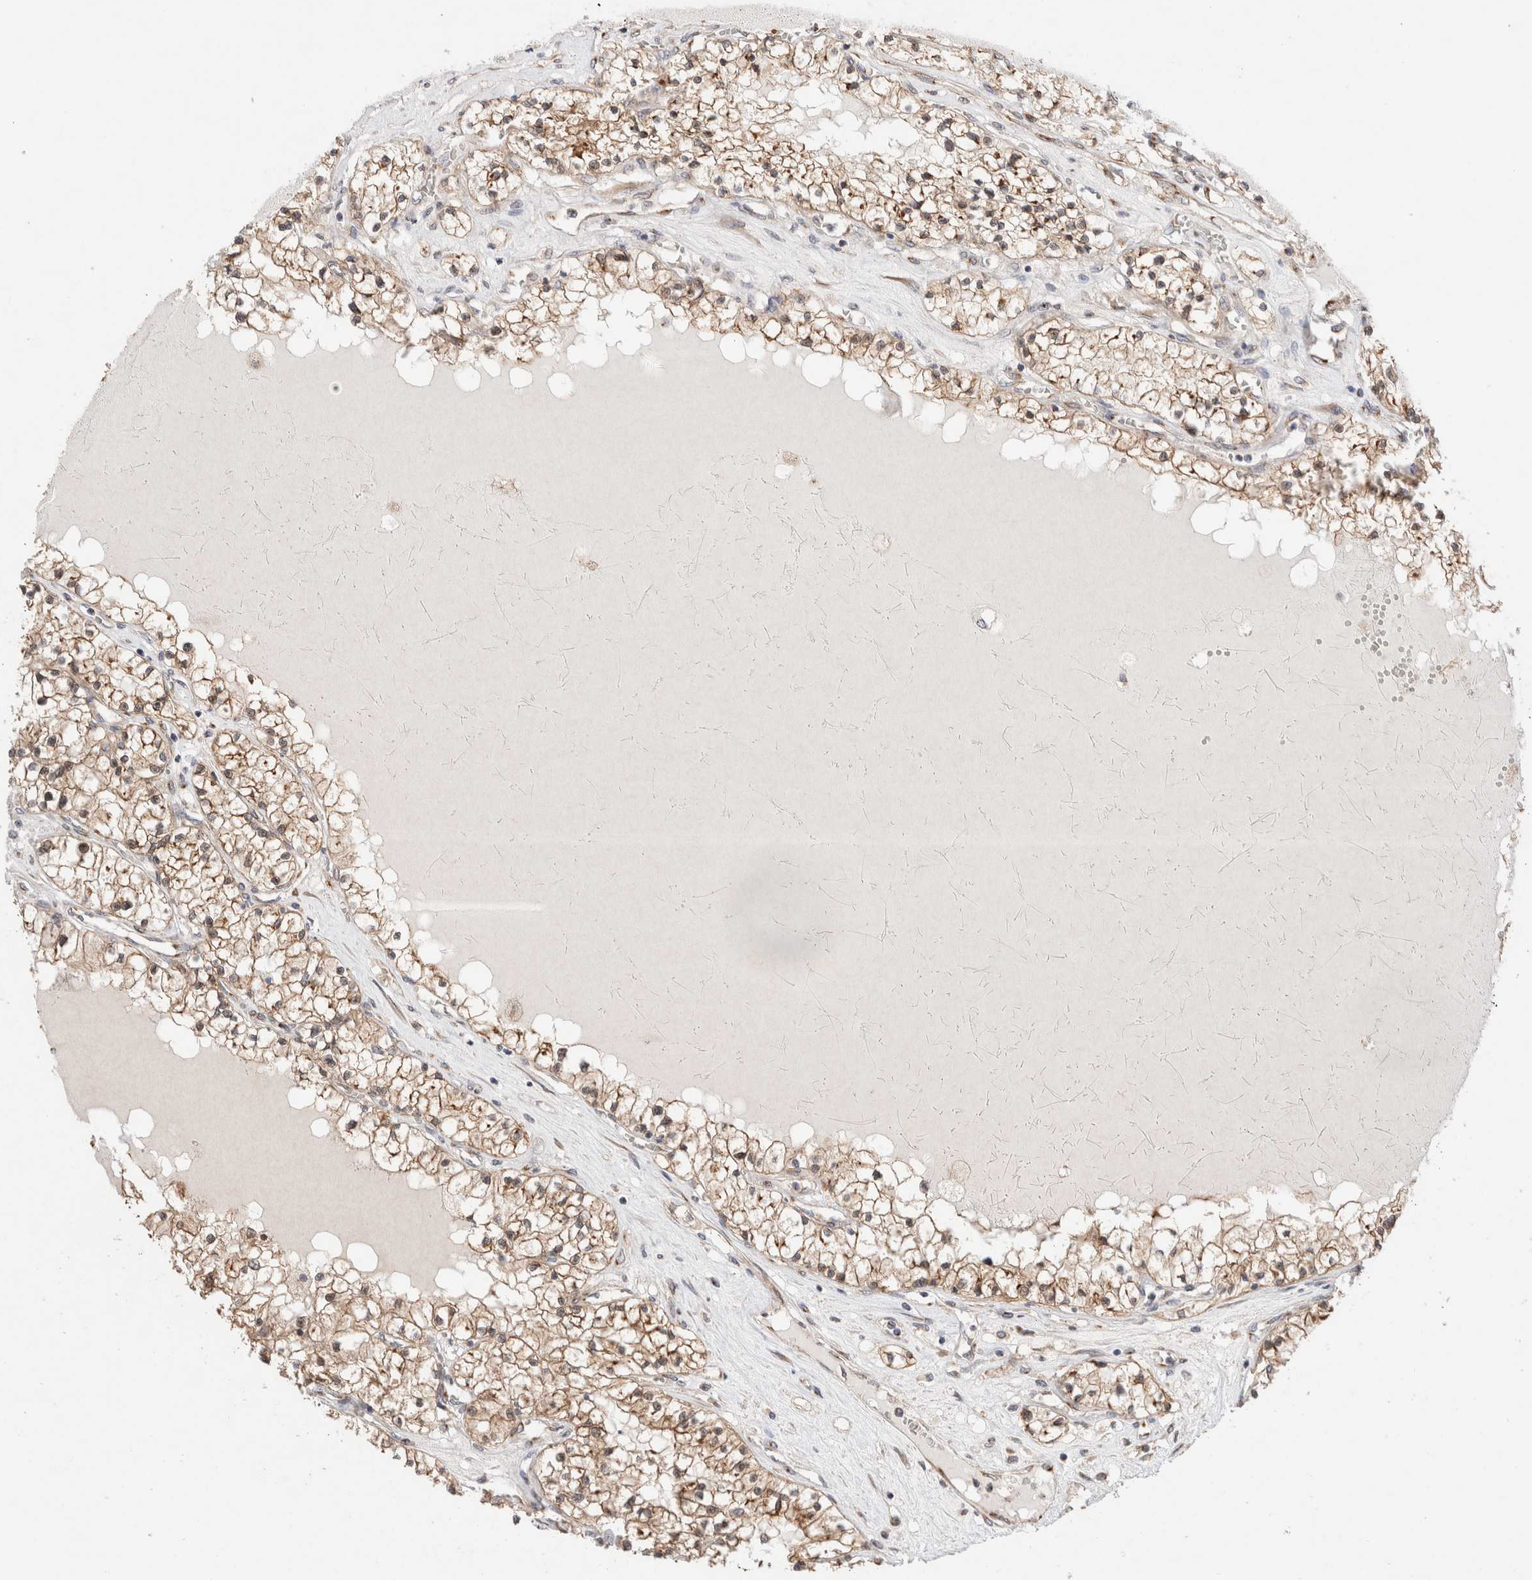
{"staining": {"intensity": "moderate", "quantity": ">75%", "location": "cytoplasmic/membranous"}, "tissue": "renal cancer", "cell_type": "Tumor cells", "image_type": "cancer", "snomed": [{"axis": "morphology", "description": "Normal tissue, NOS"}, {"axis": "morphology", "description": "Adenocarcinoma, NOS"}, {"axis": "topography", "description": "Kidney"}], "caption": "Immunohistochemical staining of human renal cancer exhibits moderate cytoplasmic/membranous protein positivity in about >75% of tumor cells. (Stains: DAB (3,3'-diaminobenzidine) in brown, nuclei in blue, Microscopy: brightfield microscopy at high magnification).", "gene": "LMAN2L", "patient": {"sex": "male", "age": 68}}